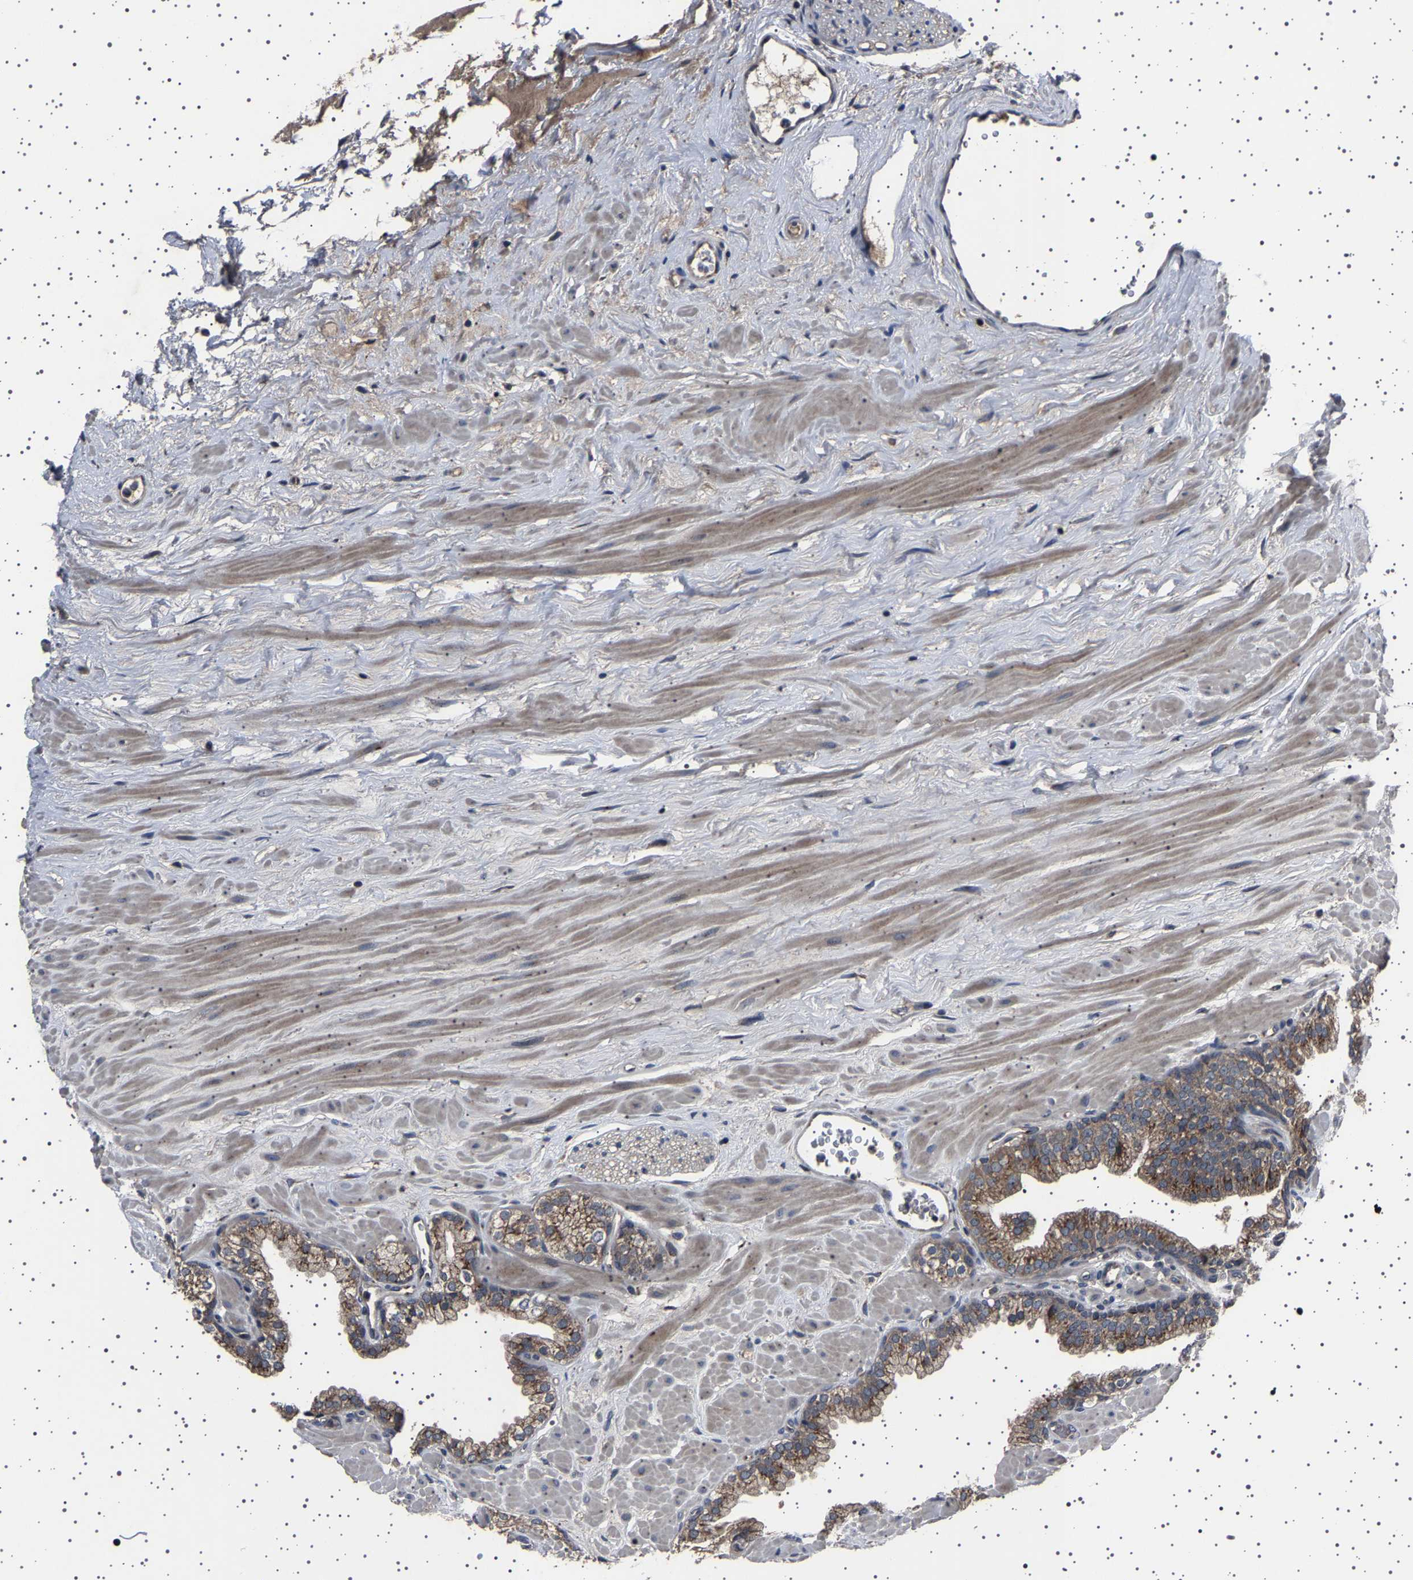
{"staining": {"intensity": "weak", "quantity": ">75%", "location": "cytoplasmic/membranous"}, "tissue": "prostate", "cell_type": "Glandular cells", "image_type": "normal", "snomed": [{"axis": "morphology", "description": "Normal tissue, NOS"}, {"axis": "morphology", "description": "Urothelial carcinoma, Low grade"}, {"axis": "topography", "description": "Urinary bladder"}, {"axis": "topography", "description": "Prostate"}], "caption": "Protein staining of unremarkable prostate exhibits weak cytoplasmic/membranous expression in approximately >75% of glandular cells. (DAB (3,3'-diaminobenzidine) = brown stain, brightfield microscopy at high magnification).", "gene": "NCKAP1", "patient": {"sex": "male", "age": 60}}